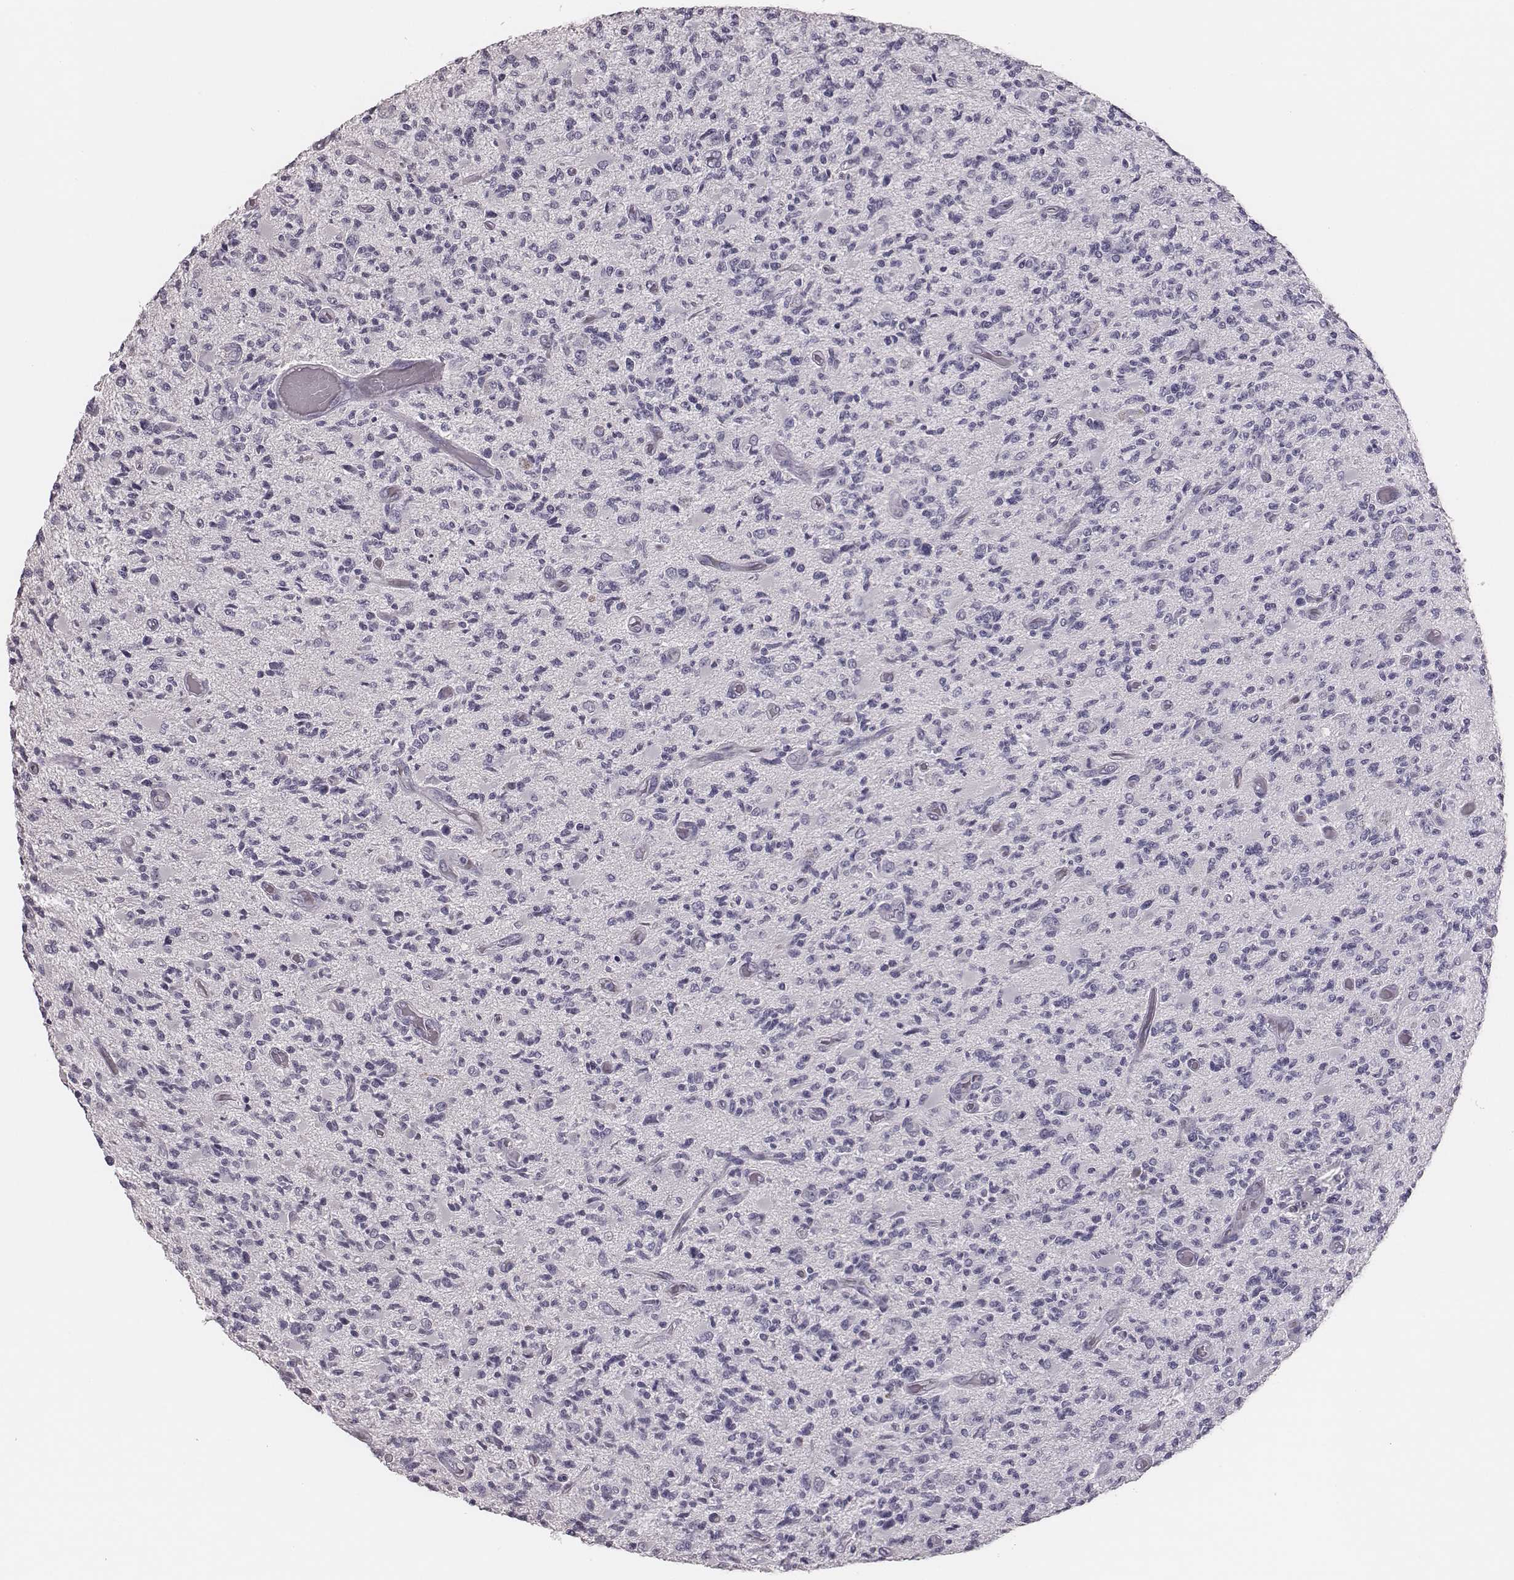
{"staining": {"intensity": "negative", "quantity": "none", "location": "none"}, "tissue": "glioma", "cell_type": "Tumor cells", "image_type": "cancer", "snomed": [{"axis": "morphology", "description": "Glioma, malignant, High grade"}, {"axis": "topography", "description": "Brain"}], "caption": "A histopathology image of human malignant high-grade glioma is negative for staining in tumor cells.", "gene": "ADGRF4", "patient": {"sex": "female", "age": 63}}